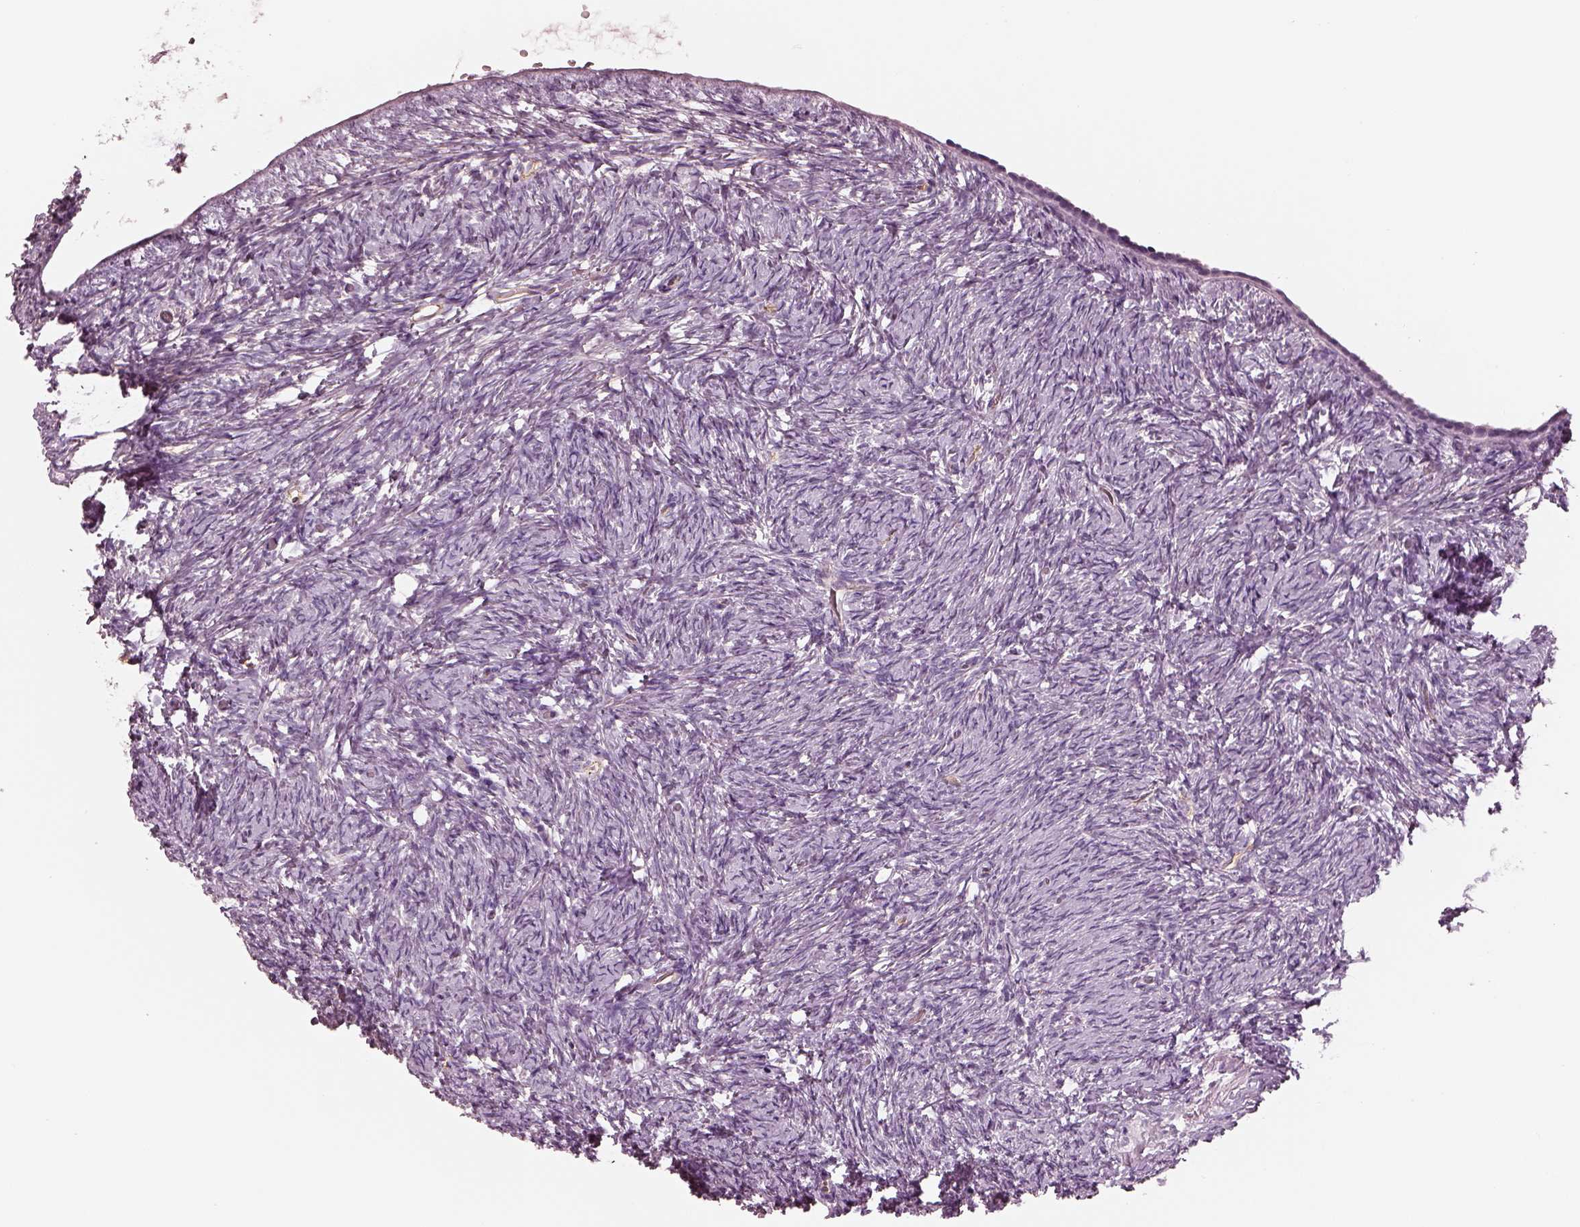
{"staining": {"intensity": "negative", "quantity": "none", "location": "none"}, "tissue": "ovary", "cell_type": "Follicle cells", "image_type": "normal", "snomed": [{"axis": "morphology", "description": "Normal tissue, NOS"}, {"axis": "topography", "description": "Ovary"}], "caption": "The micrograph reveals no staining of follicle cells in unremarkable ovary. (IHC, brightfield microscopy, high magnification).", "gene": "EIF4E1B", "patient": {"sex": "female", "age": 39}}